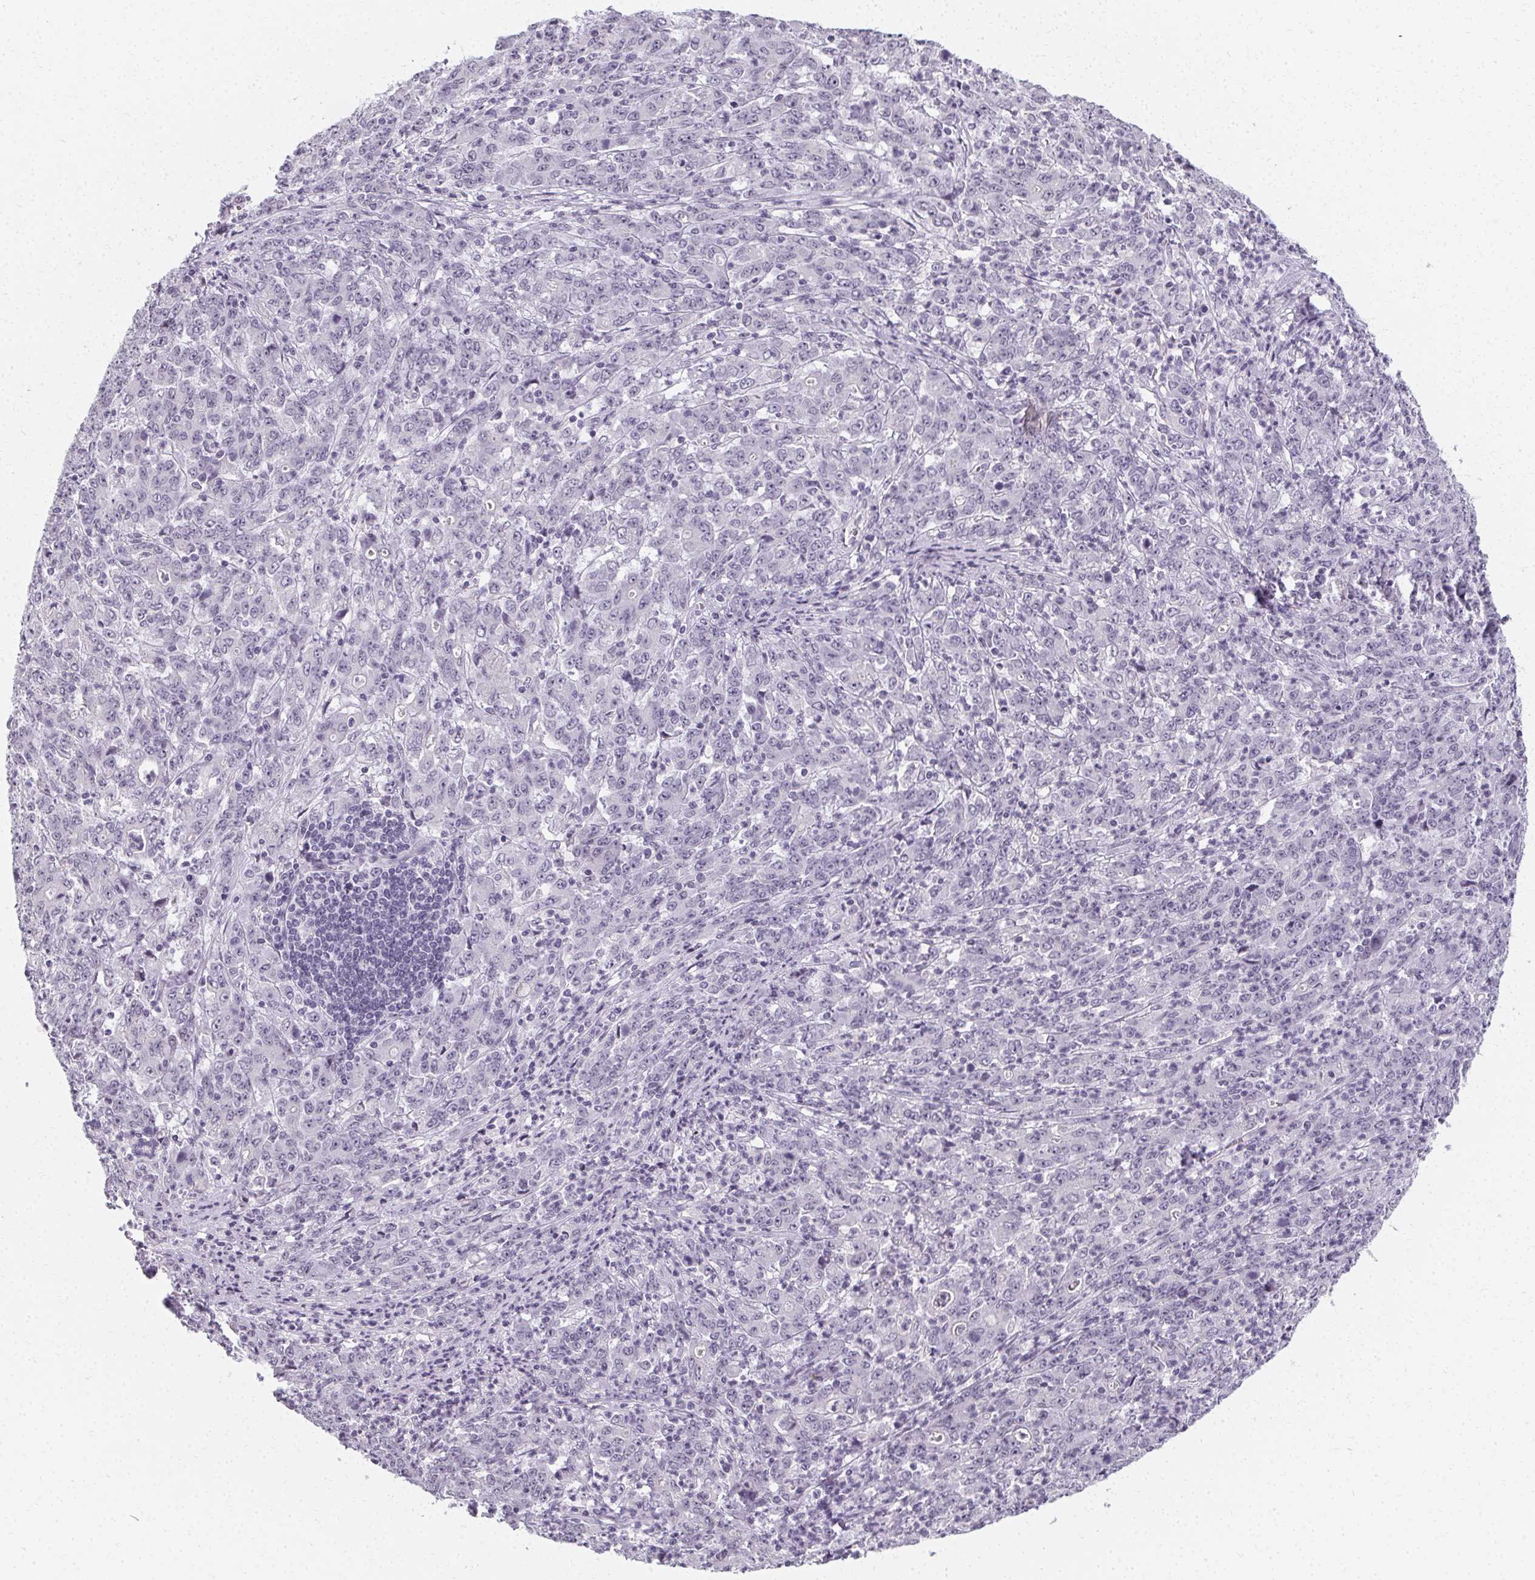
{"staining": {"intensity": "negative", "quantity": "none", "location": "none"}, "tissue": "stomach cancer", "cell_type": "Tumor cells", "image_type": "cancer", "snomed": [{"axis": "morphology", "description": "Adenocarcinoma, NOS"}, {"axis": "topography", "description": "Stomach, lower"}], "caption": "An image of stomach adenocarcinoma stained for a protein exhibits no brown staining in tumor cells.", "gene": "SYNPR", "patient": {"sex": "female", "age": 71}}